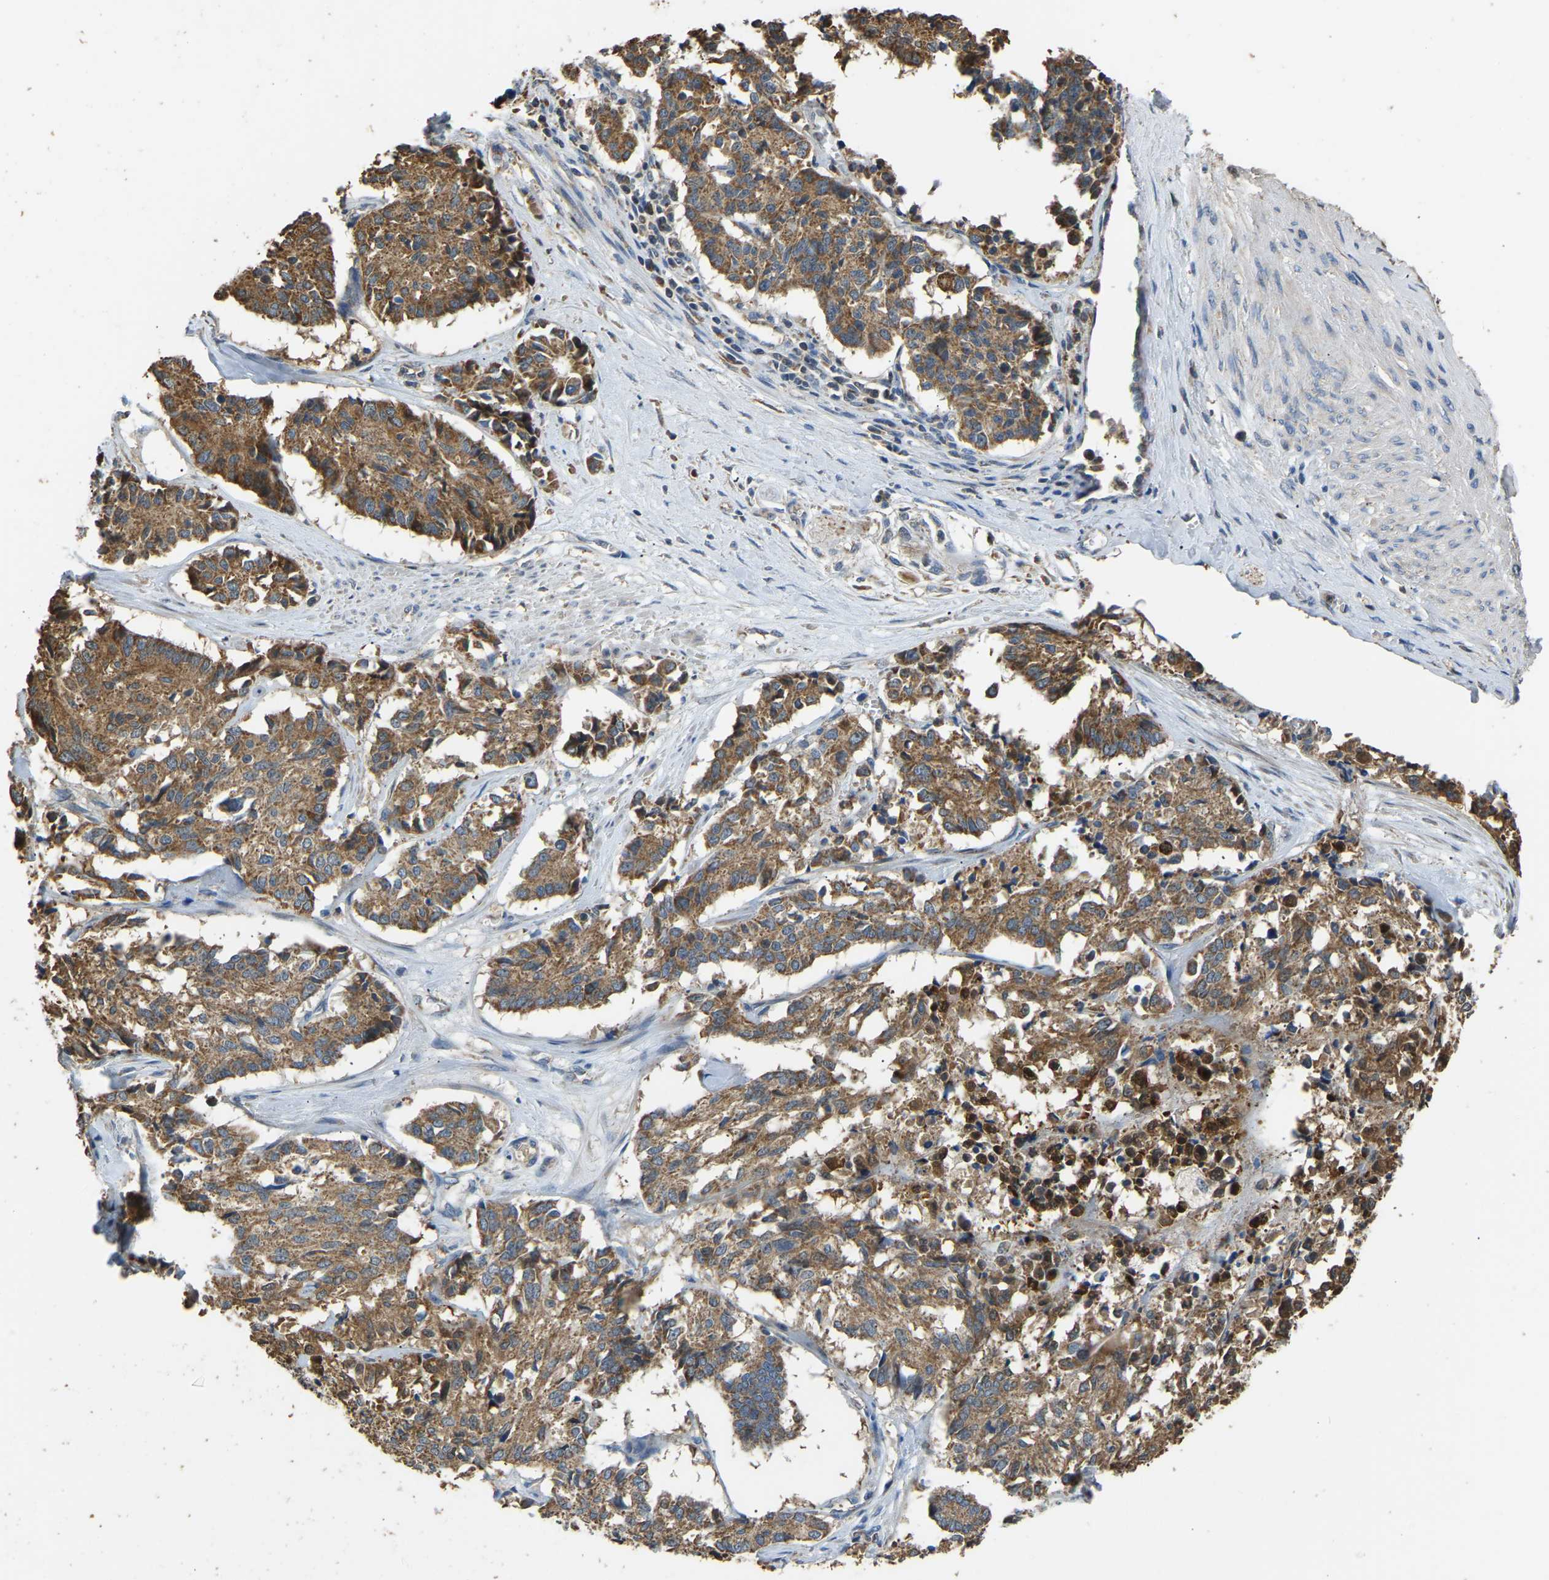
{"staining": {"intensity": "moderate", "quantity": ">75%", "location": "cytoplasmic/membranous"}, "tissue": "cervical cancer", "cell_type": "Tumor cells", "image_type": "cancer", "snomed": [{"axis": "morphology", "description": "Squamous cell carcinoma, NOS"}, {"axis": "topography", "description": "Cervix"}], "caption": "Immunohistochemistry histopathology image of cervical squamous cell carcinoma stained for a protein (brown), which demonstrates medium levels of moderate cytoplasmic/membranous staining in approximately >75% of tumor cells.", "gene": "TUFM", "patient": {"sex": "female", "age": 35}}